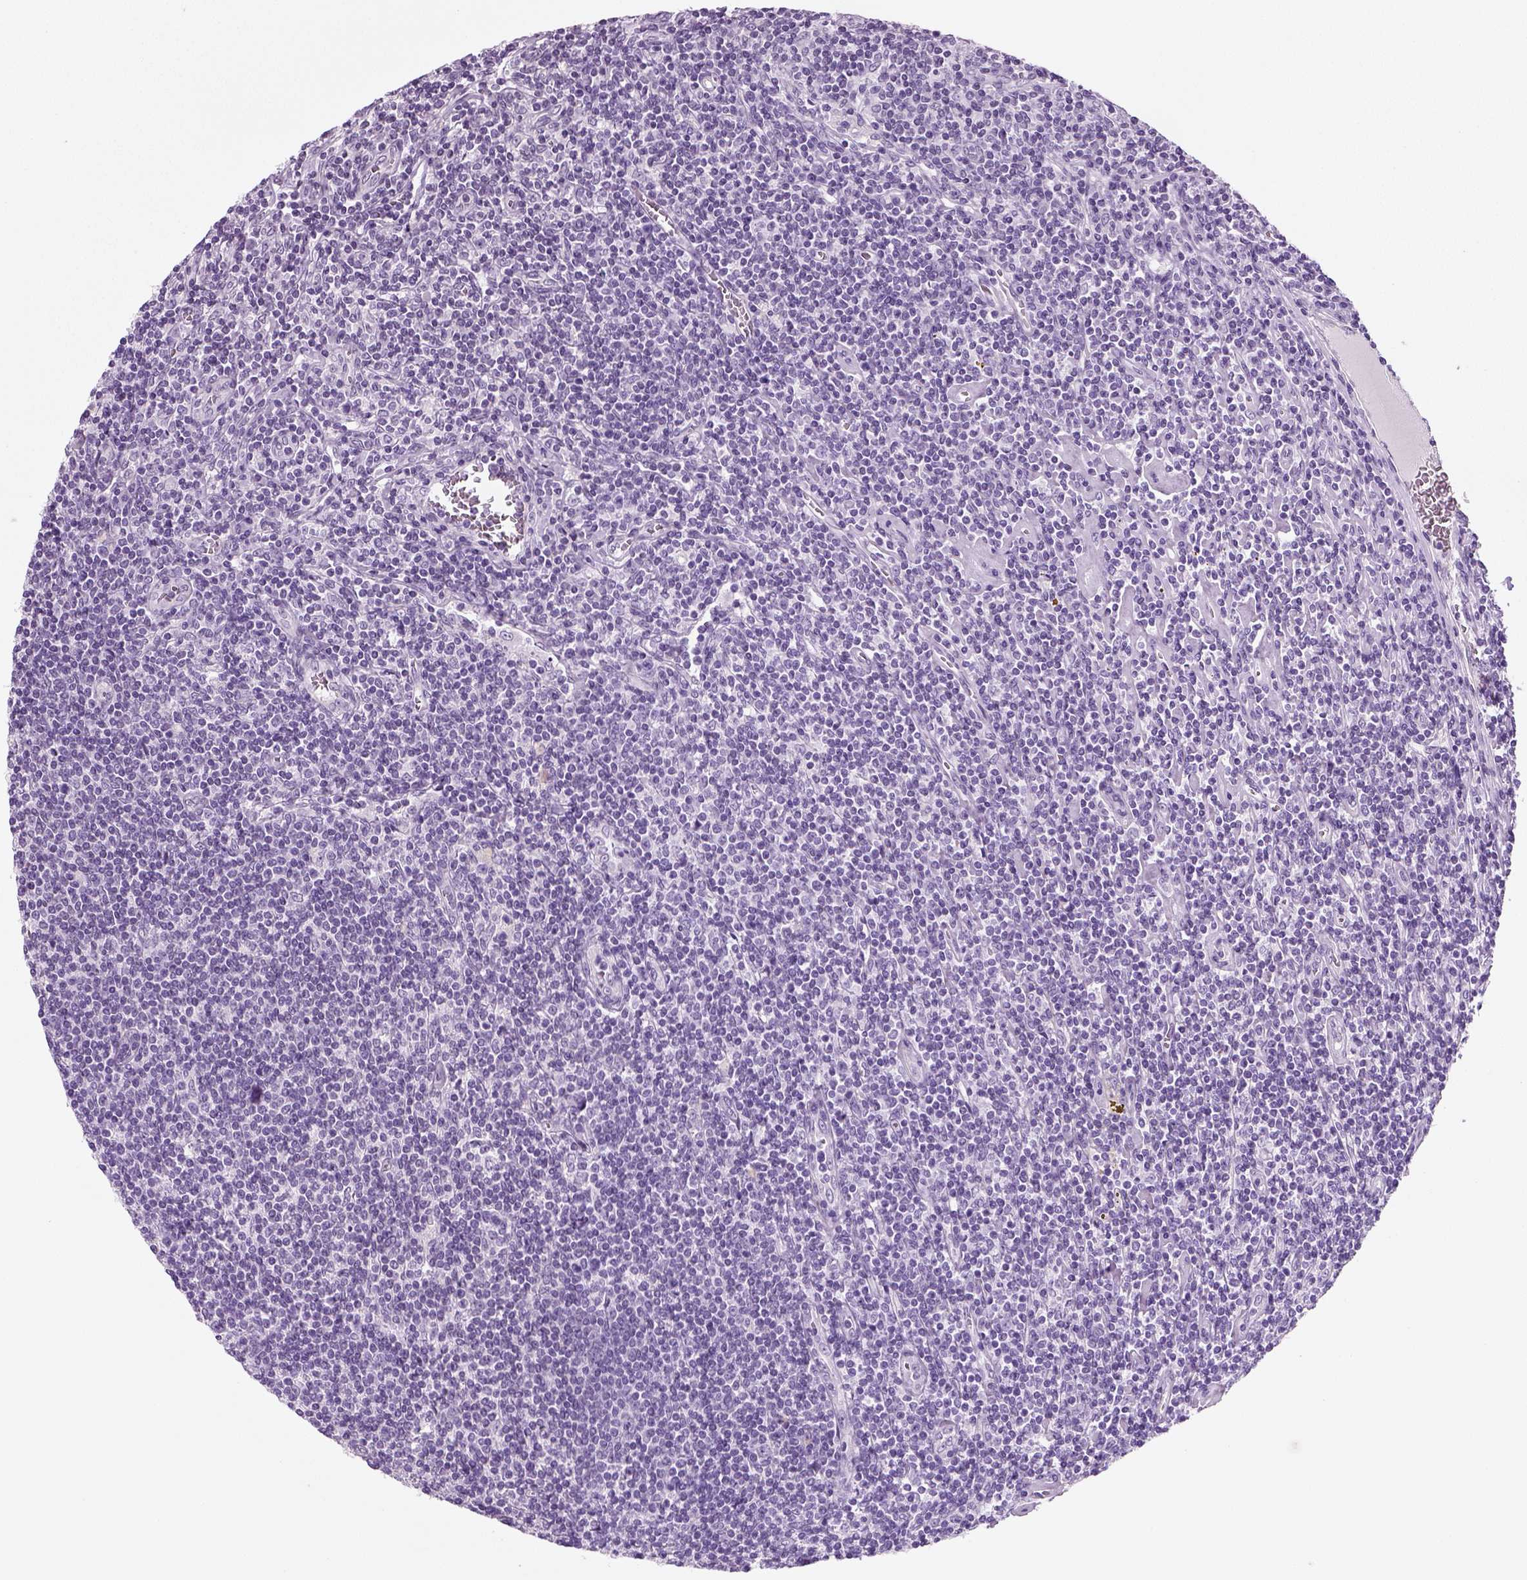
{"staining": {"intensity": "negative", "quantity": "none", "location": "none"}, "tissue": "lymphoma", "cell_type": "Tumor cells", "image_type": "cancer", "snomed": [{"axis": "morphology", "description": "Hodgkin's disease, NOS"}, {"axis": "topography", "description": "Lymph node"}], "caption": "Immunohistochemical staining of human Hodgkin's disease exhibits no significant expression in tumor cells. Brightfield microscopy of IHC stained with DAB (3,3'-diaminobenzidine) (brown) and hematoxylin (blue), captured at high magnification.", "gene": "SPATA31E1", "patient": {"sex": "male", "age": 40}}